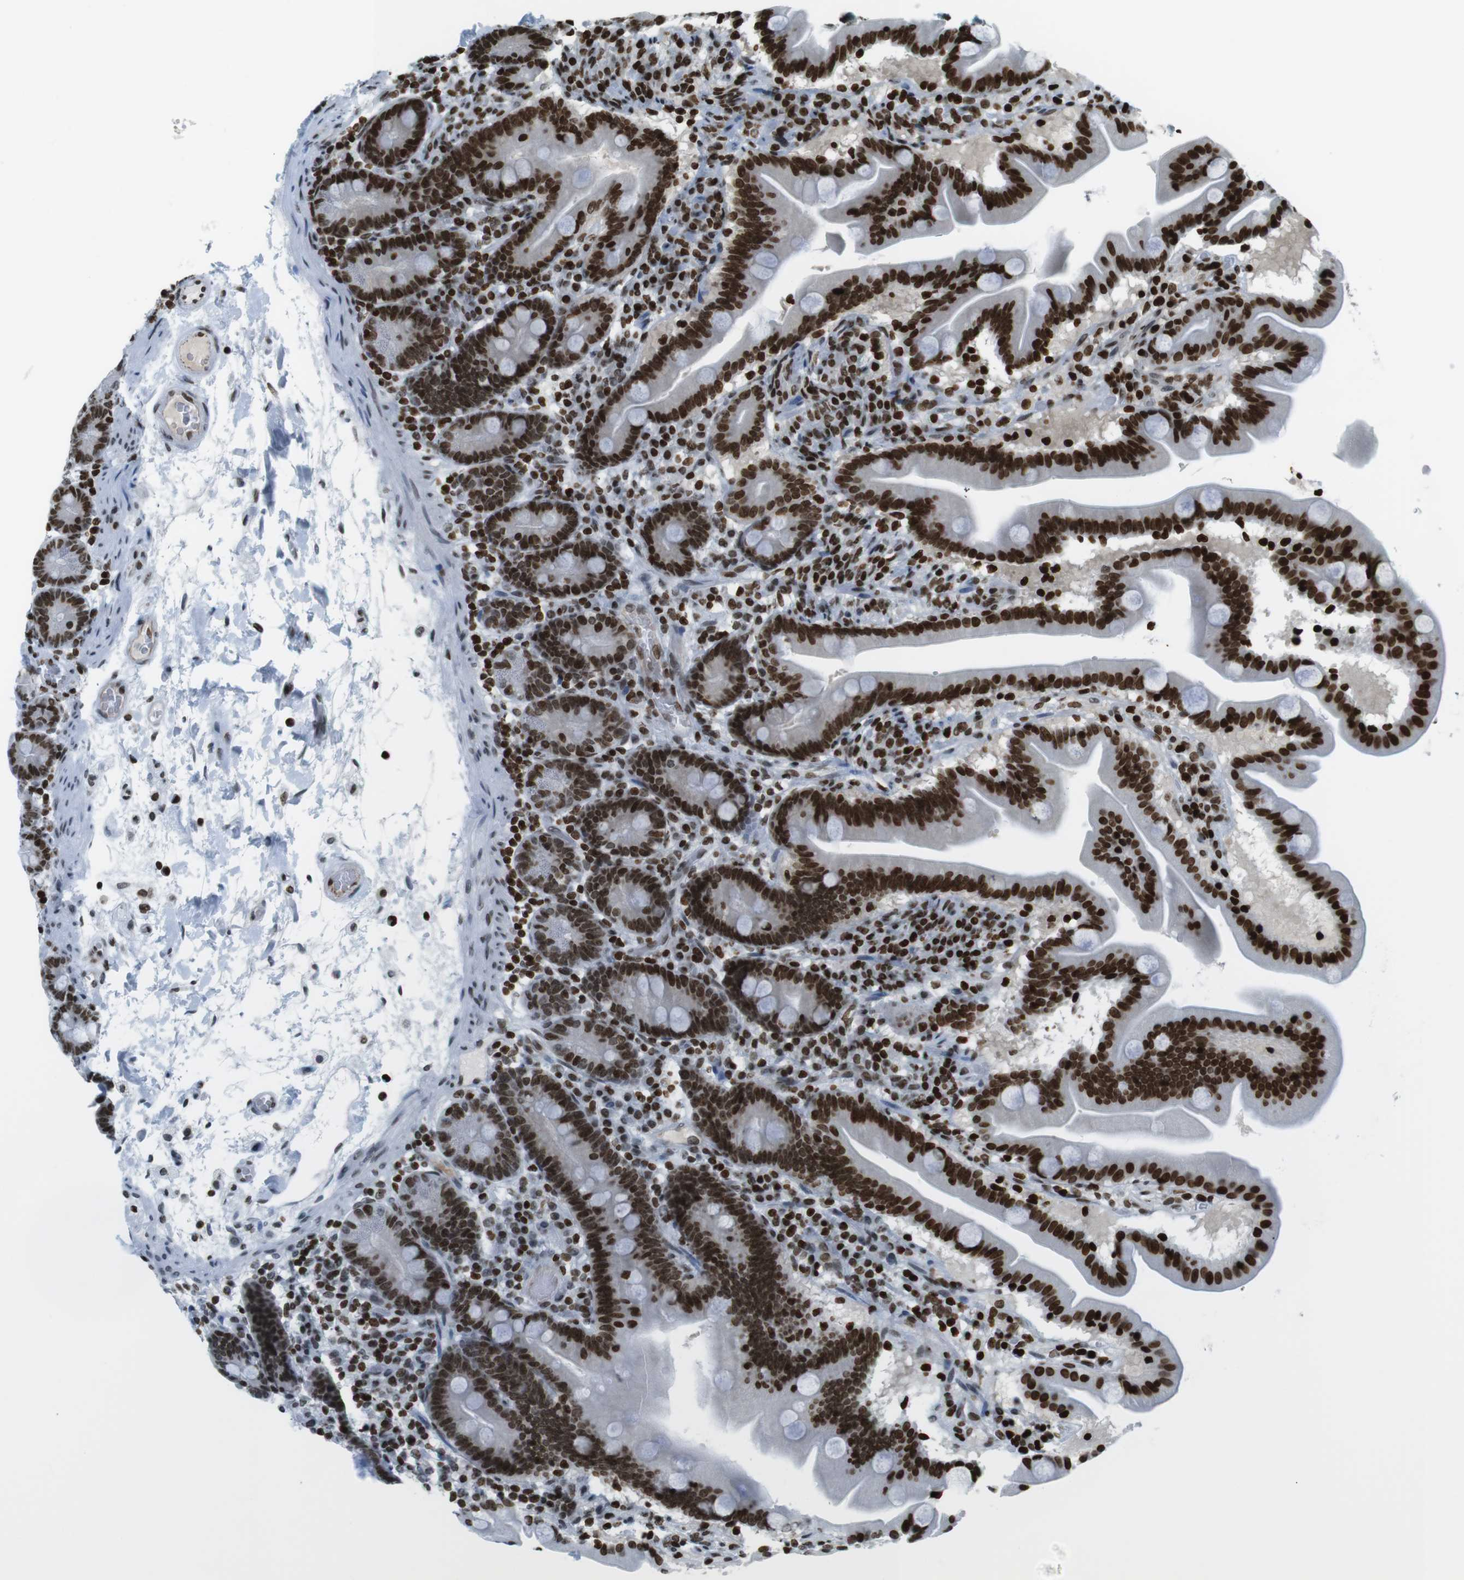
{"staining": {"intensity": "strong", "quantity": ">75%", "location": "nuclear"}, "tissue": "duodenum", "cell_type": "Glandular cells", "image_type": "normal", "snomed": [{"axis": "morphology", "description": "Normal tissue, NOS"}, {"axis": "topography", "description": "Duodenum"}], "caption": "Duodenum stained with a brown dye exhibits strong nuclear positive staining in about >75% of glandular cells.", "gene": "H2AC8", "patient": {"sex": "male", "age": 54}}